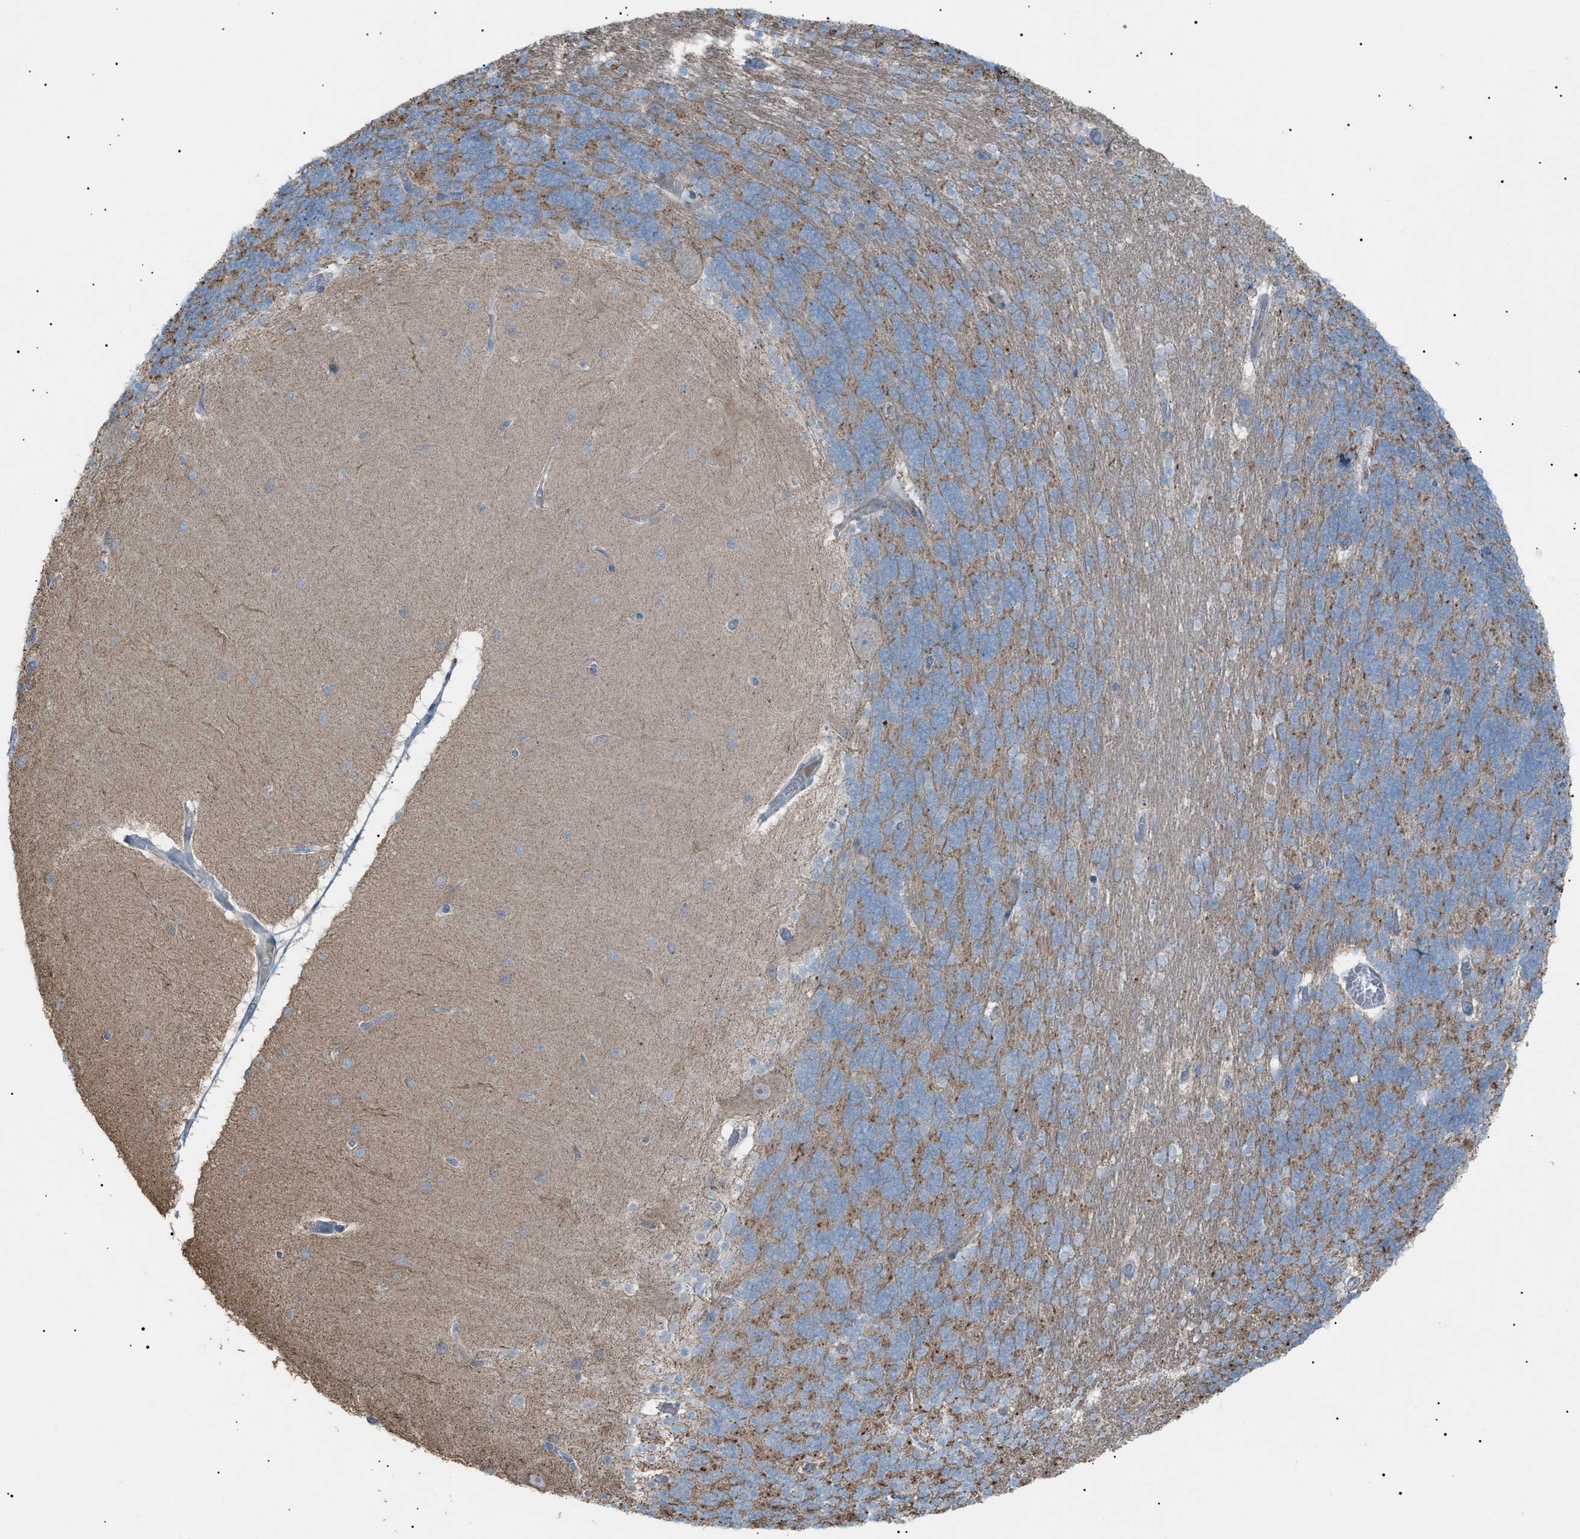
{"staining": {"intensity": "moderate", "quantity": "25%-75%", "location": "cytoplasmic/membranous"}, "tissue": "cerebellum", "cell_type": "Cells in granular layer", "image_type": "normal", "snomed": [{"axis": "morphology", "description": "Normal tissue, NOS"}, {"axis": "topography", "description": "Cerebellum"}], "caption": "Normal cerebellum shows moderate cytoplasmic/membranous expression in about 25%-75% of cells in granular layer, visualized by immunohistochemistry. (IHC, brightfield microscopy, high magnification).", "gene": "ZNF516", "patient": {"sex": "female", "age": 54}}